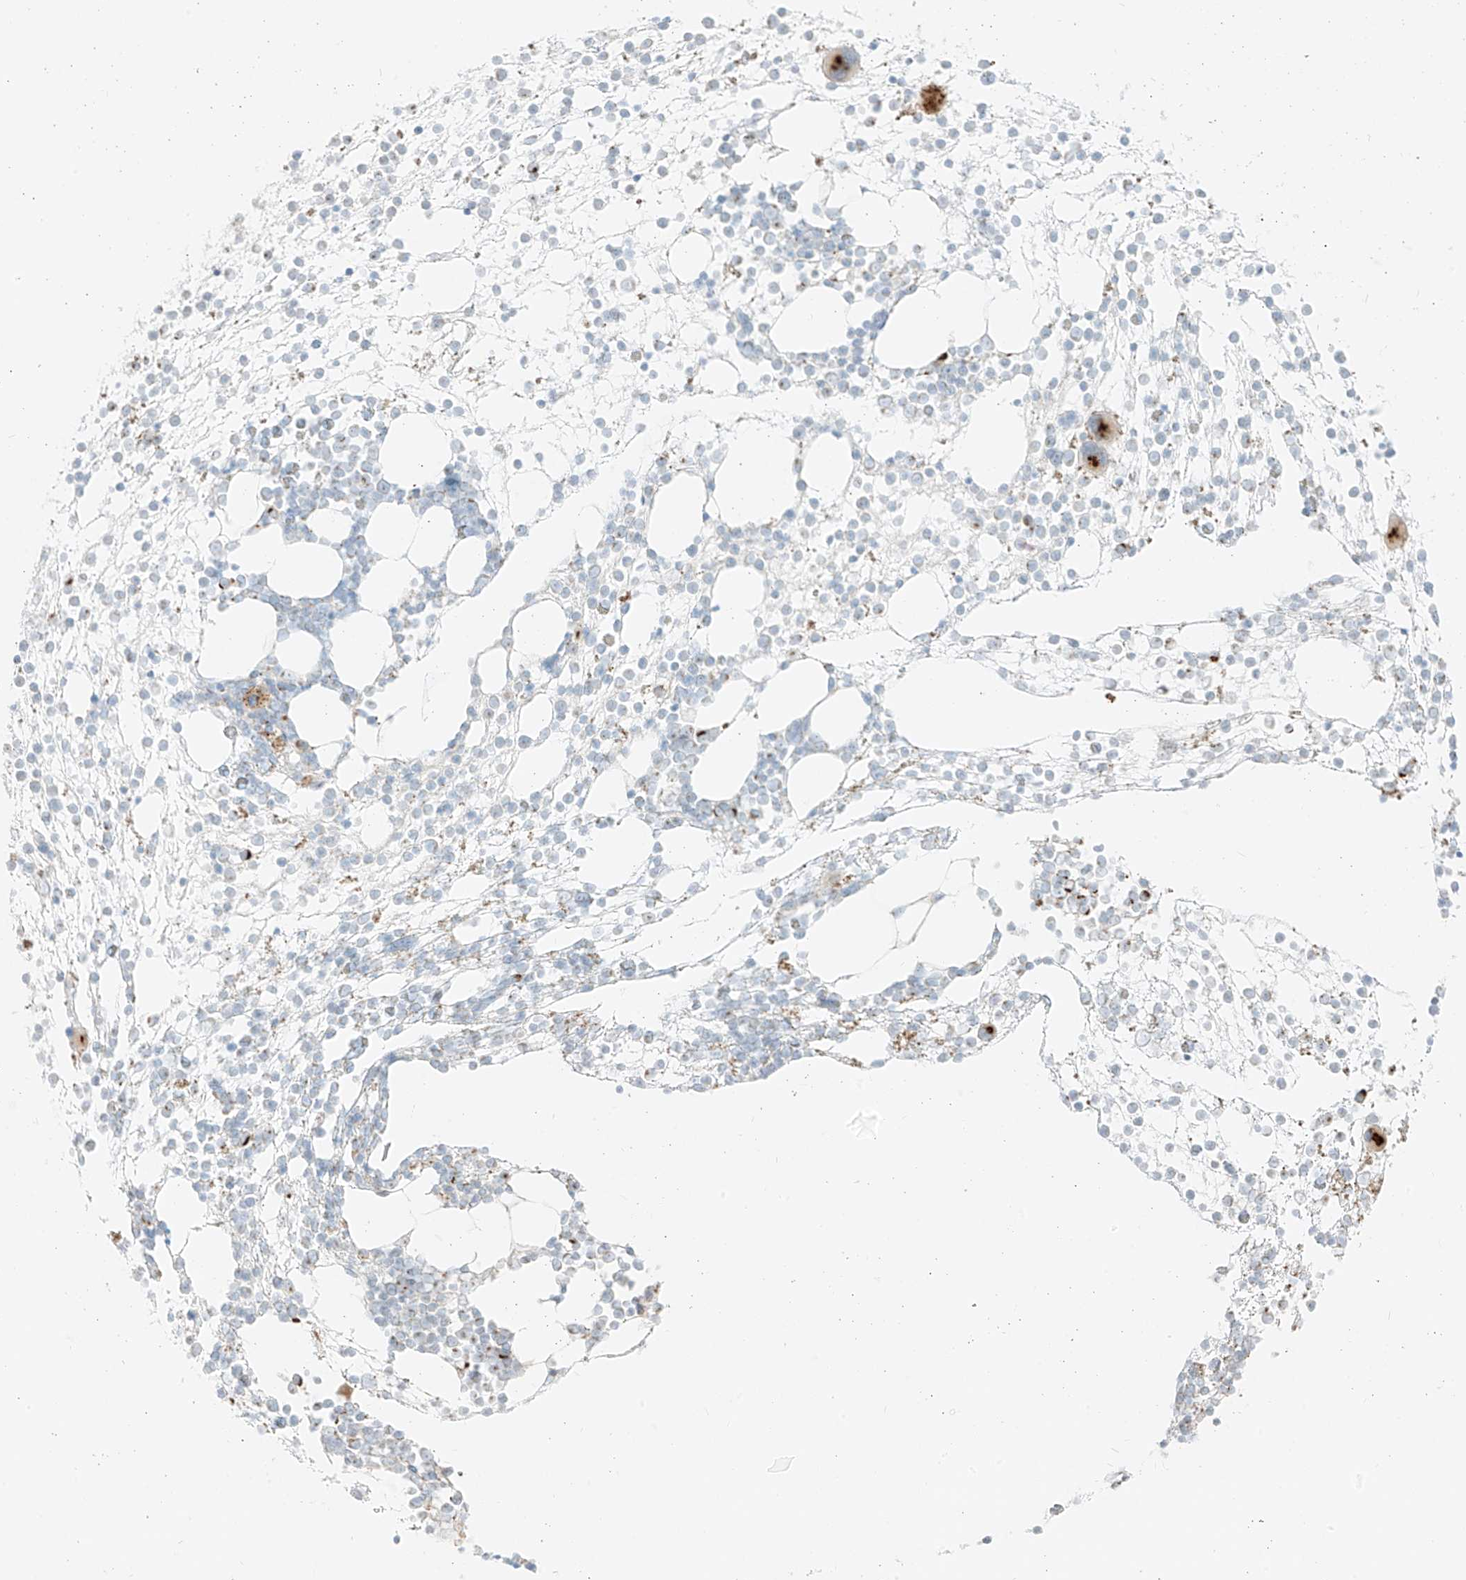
{"staining": {"intensity": "strong", "quantity": "<25%", "location": "cytoplasmic/membranous"}, "tissue": "bone marrow", "cell_type": "Hematopoietic cells", "image_type": "normal", "snomed": [{"axis": "morphology", "description": "Normal tissue, NOS"}, {"axis": "topography", "description": "Bone marrow"}], "caption": "The micrograph demonstrates a brown stain indicating the presence of a protein in the cytoplasmic/membranous of hematopoietic cells in bone marrow. Nuclei are stained in blue.", "gene": "TMEM87B", "patient": {"sex": "male", "age": 54}}